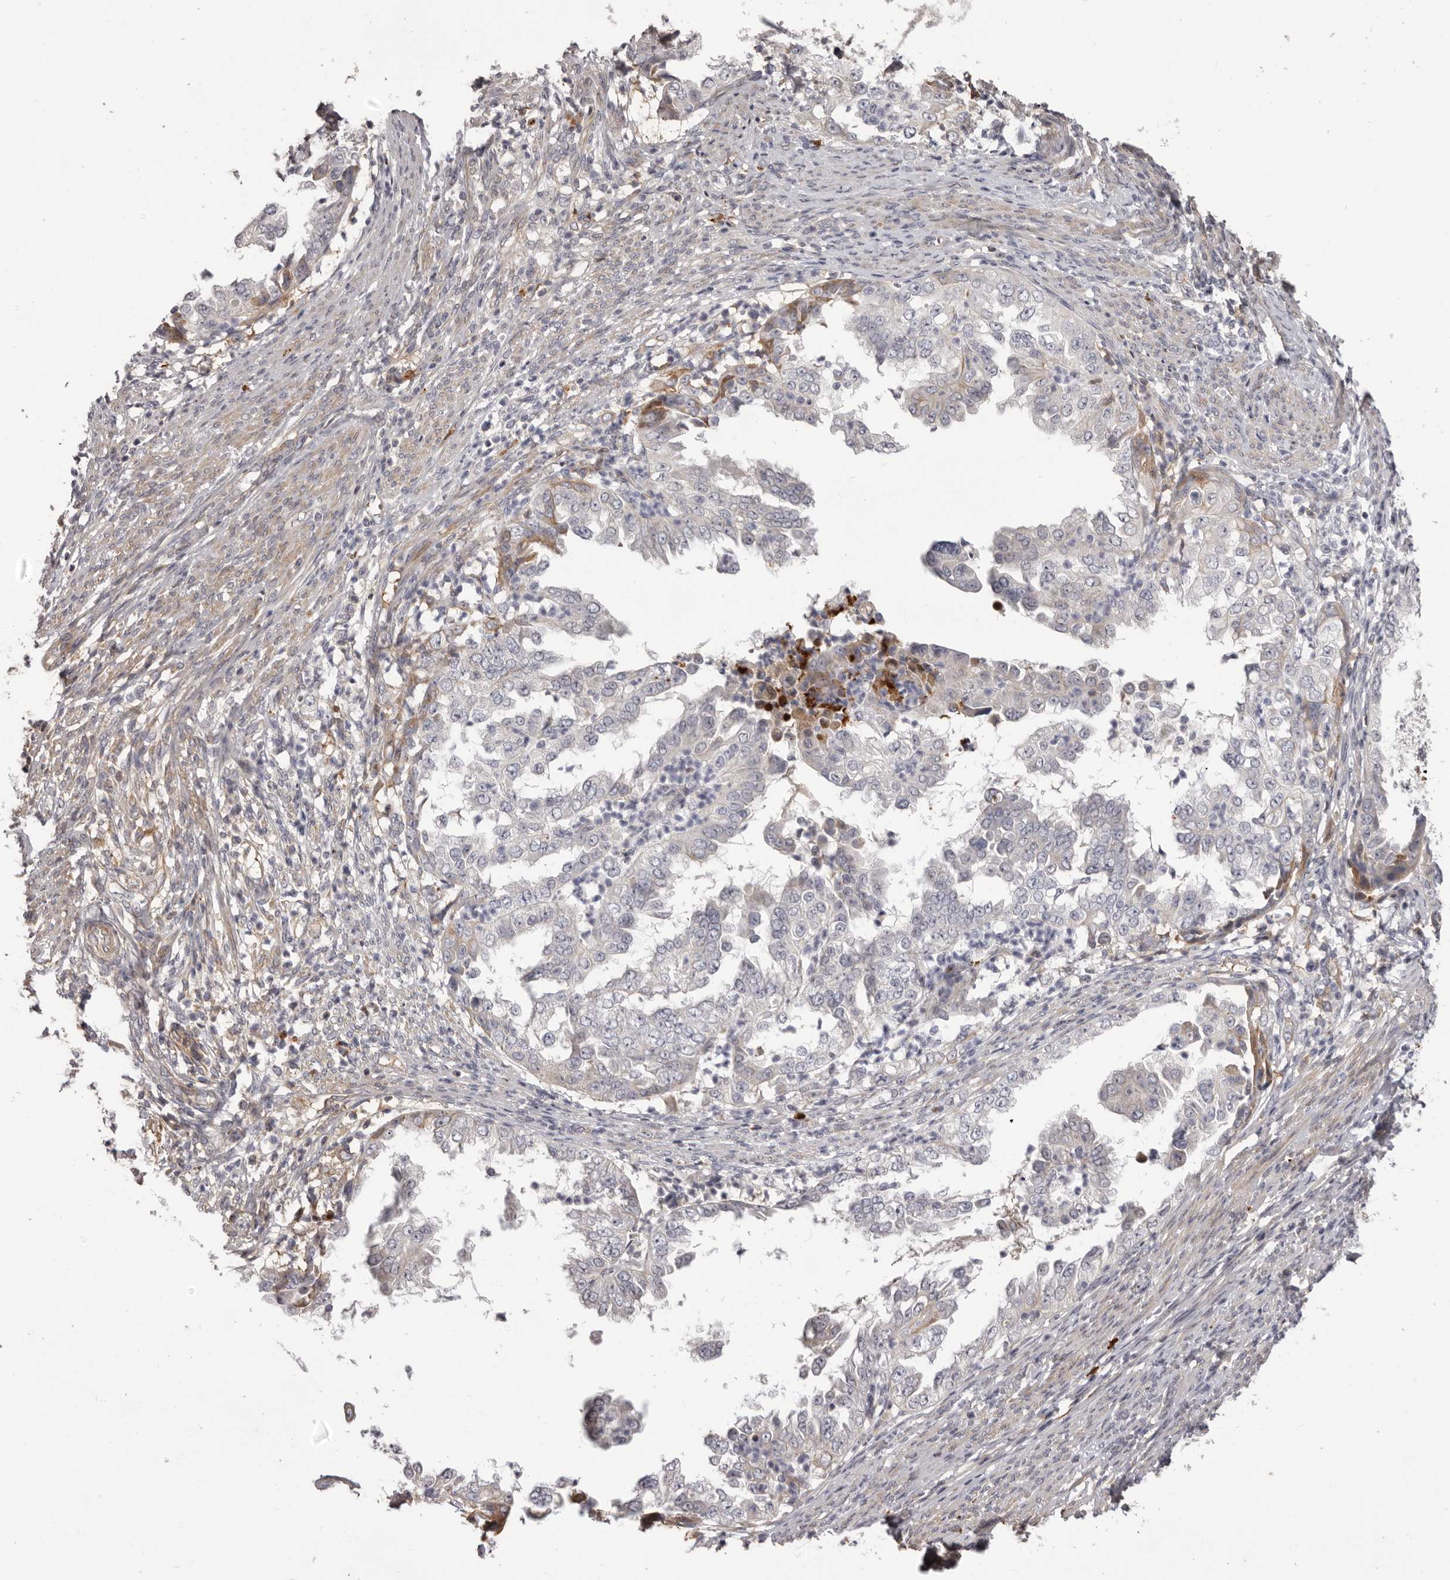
{"staining": {"intensity": "negative", "quantity": "none", "location": "none"}, "tissue": "endometrial cancer", "cell_type": "Tumor cells", "image_type": "cancer", "snomed": [{"axis": "morphology", "description": "Adenocarcinoma, NOS"}, {"axis": "topography", "description": "Endometrium"}], "caption": "This is a micrograph of IHC staining of endometrial adenocarcinoma, which shows no positivity in tumor cells. (DAB (3,3'-diaminobenzidine) immunohistochemistry (IHC) with hematoxylin counter stain).", "gene": "OTUD3", "patient": {"sex": "female", "age": 85}}